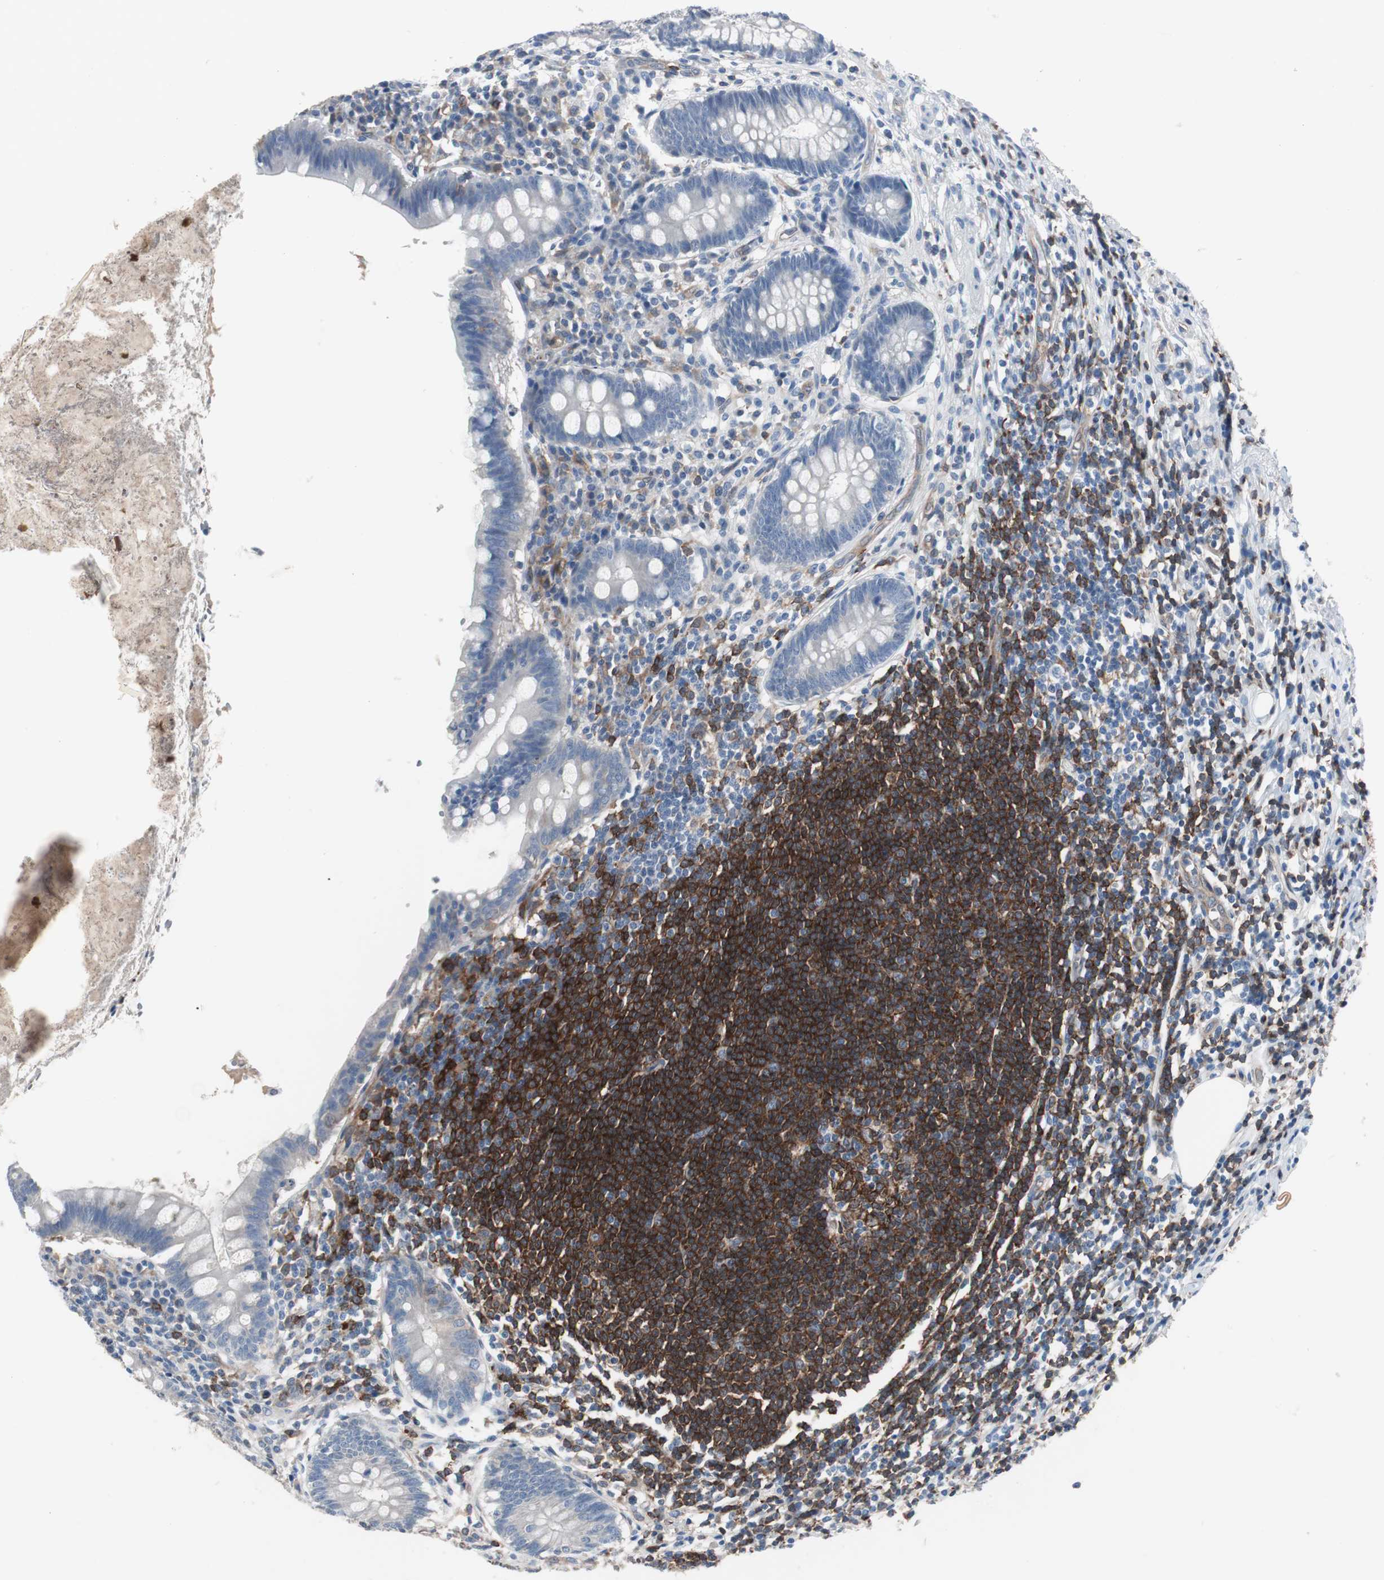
{"staining": {"intensity": "weak", "quantity": "25%-75%", "location": "cytoplasmic/membranous"}, "tissue": "appendix", "cell_type": "Glandular cells", "image_type": "normal", "snomed": [{"axis": "morphology", "description": "Normal tissue, NOS"}, {"axis": "topography", "description": "Appendix"}], "caption": "A low amount of weak cytoplasmic/membranous positivity is appreciated in approximately 25%-75% of glandular cells in unremarkable appendix. (DAB (3,3'-diaminobenzidine) IHC, brown staining for protein, blue staining for nuclei).", "gene": "SWAP70", "patient": {"sex": "female", "age": 50}}